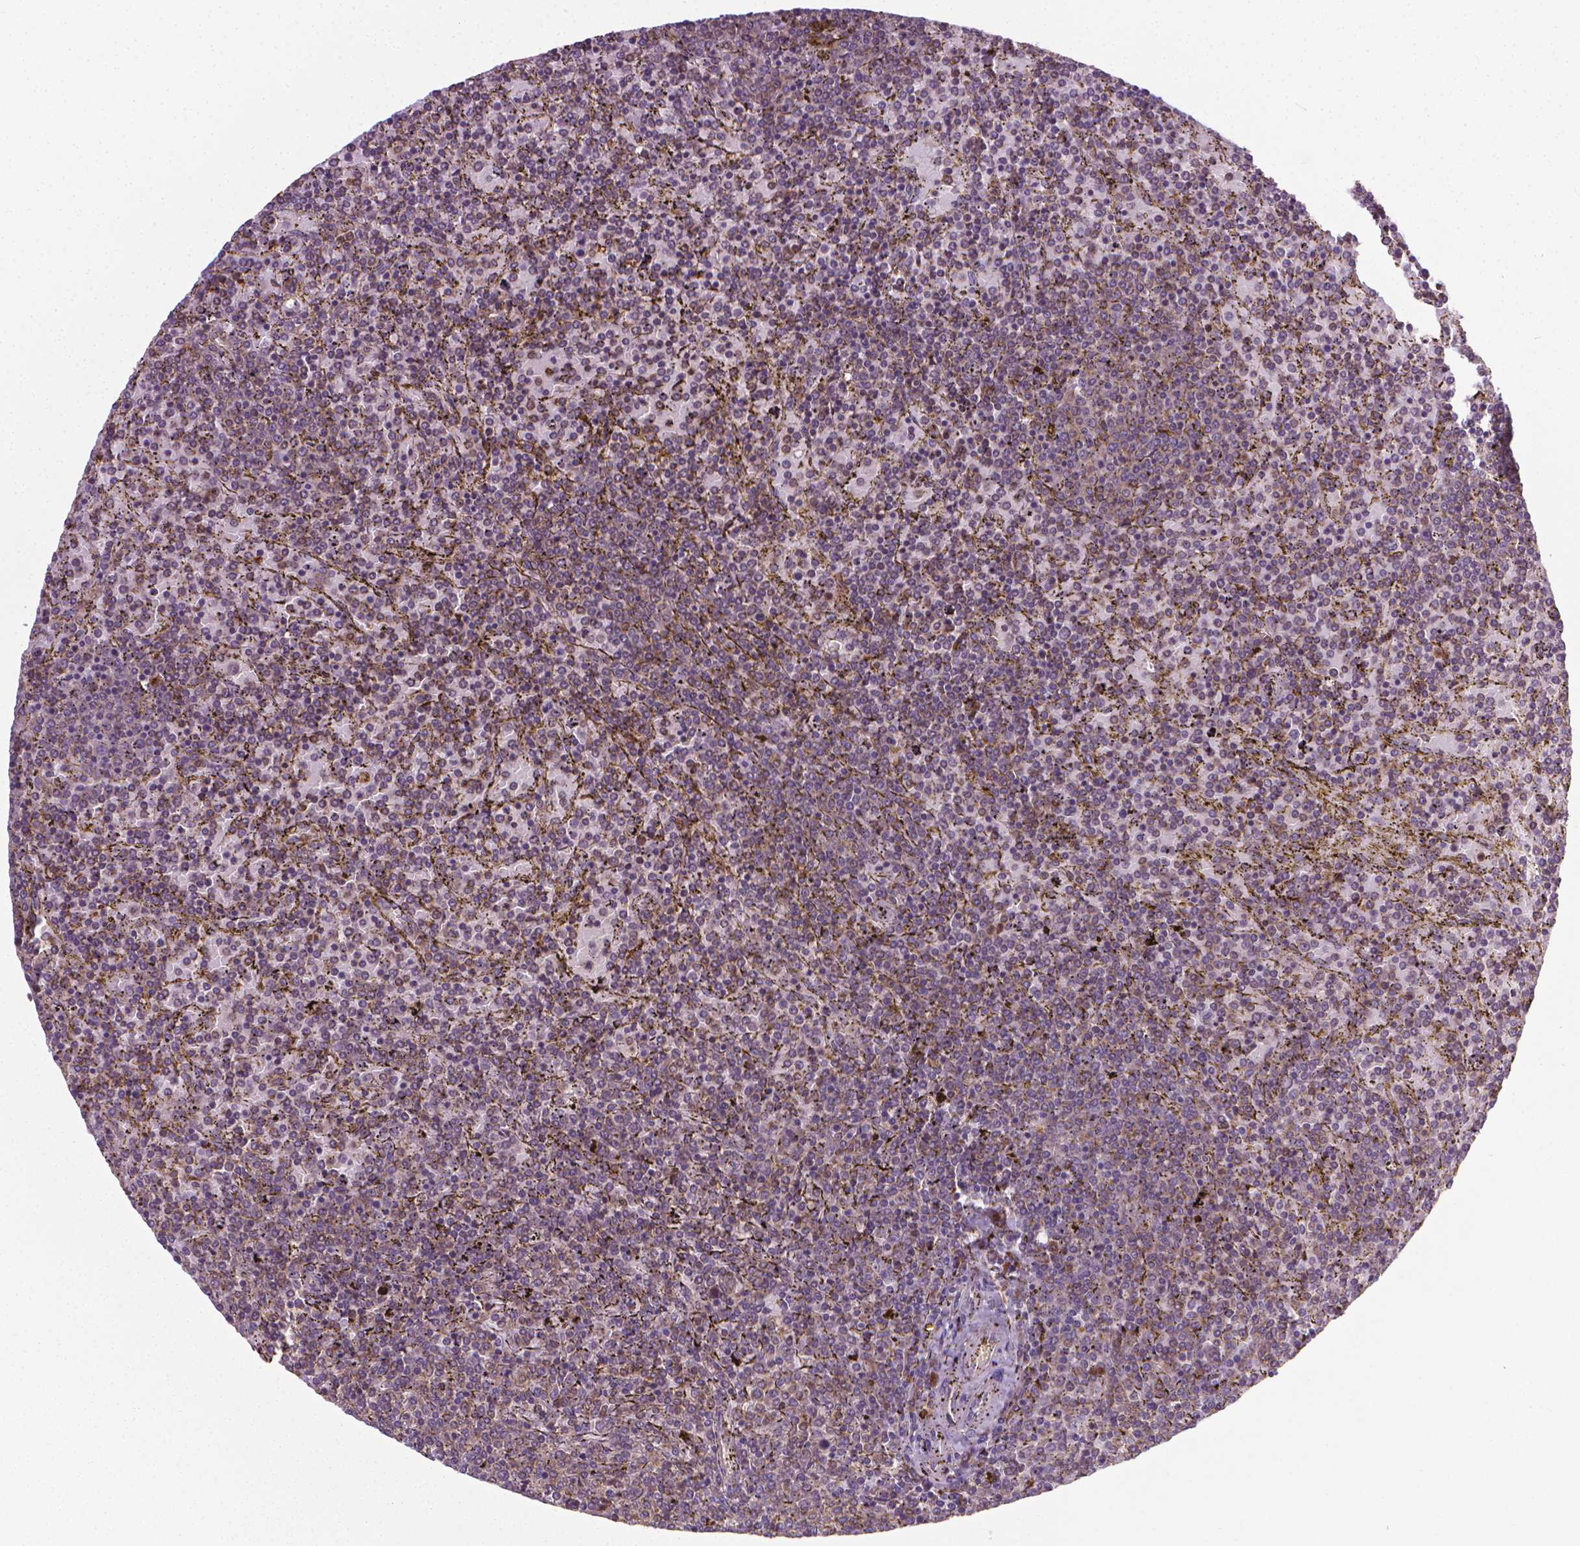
{"staining": {"intensity": "weak", "quantity": "<25%", "location": "cytoplasmic/membranous"}, "tissue": "lymphoma", "cell_type": "Tumor cells", "image_type": "cancer", "snomed": [{"axis": "morphology", "description": "Malignant lymphoma, non-Hodgkin's type, Low grade"}, {"axis": "topography", "description": "Spleen"}], "caption": "This is an IHC micrograph of lymphoma. There is no staining in tumor cells.", "gene": "PRAG1", "patient": {"sex": "female", "age": 77}}